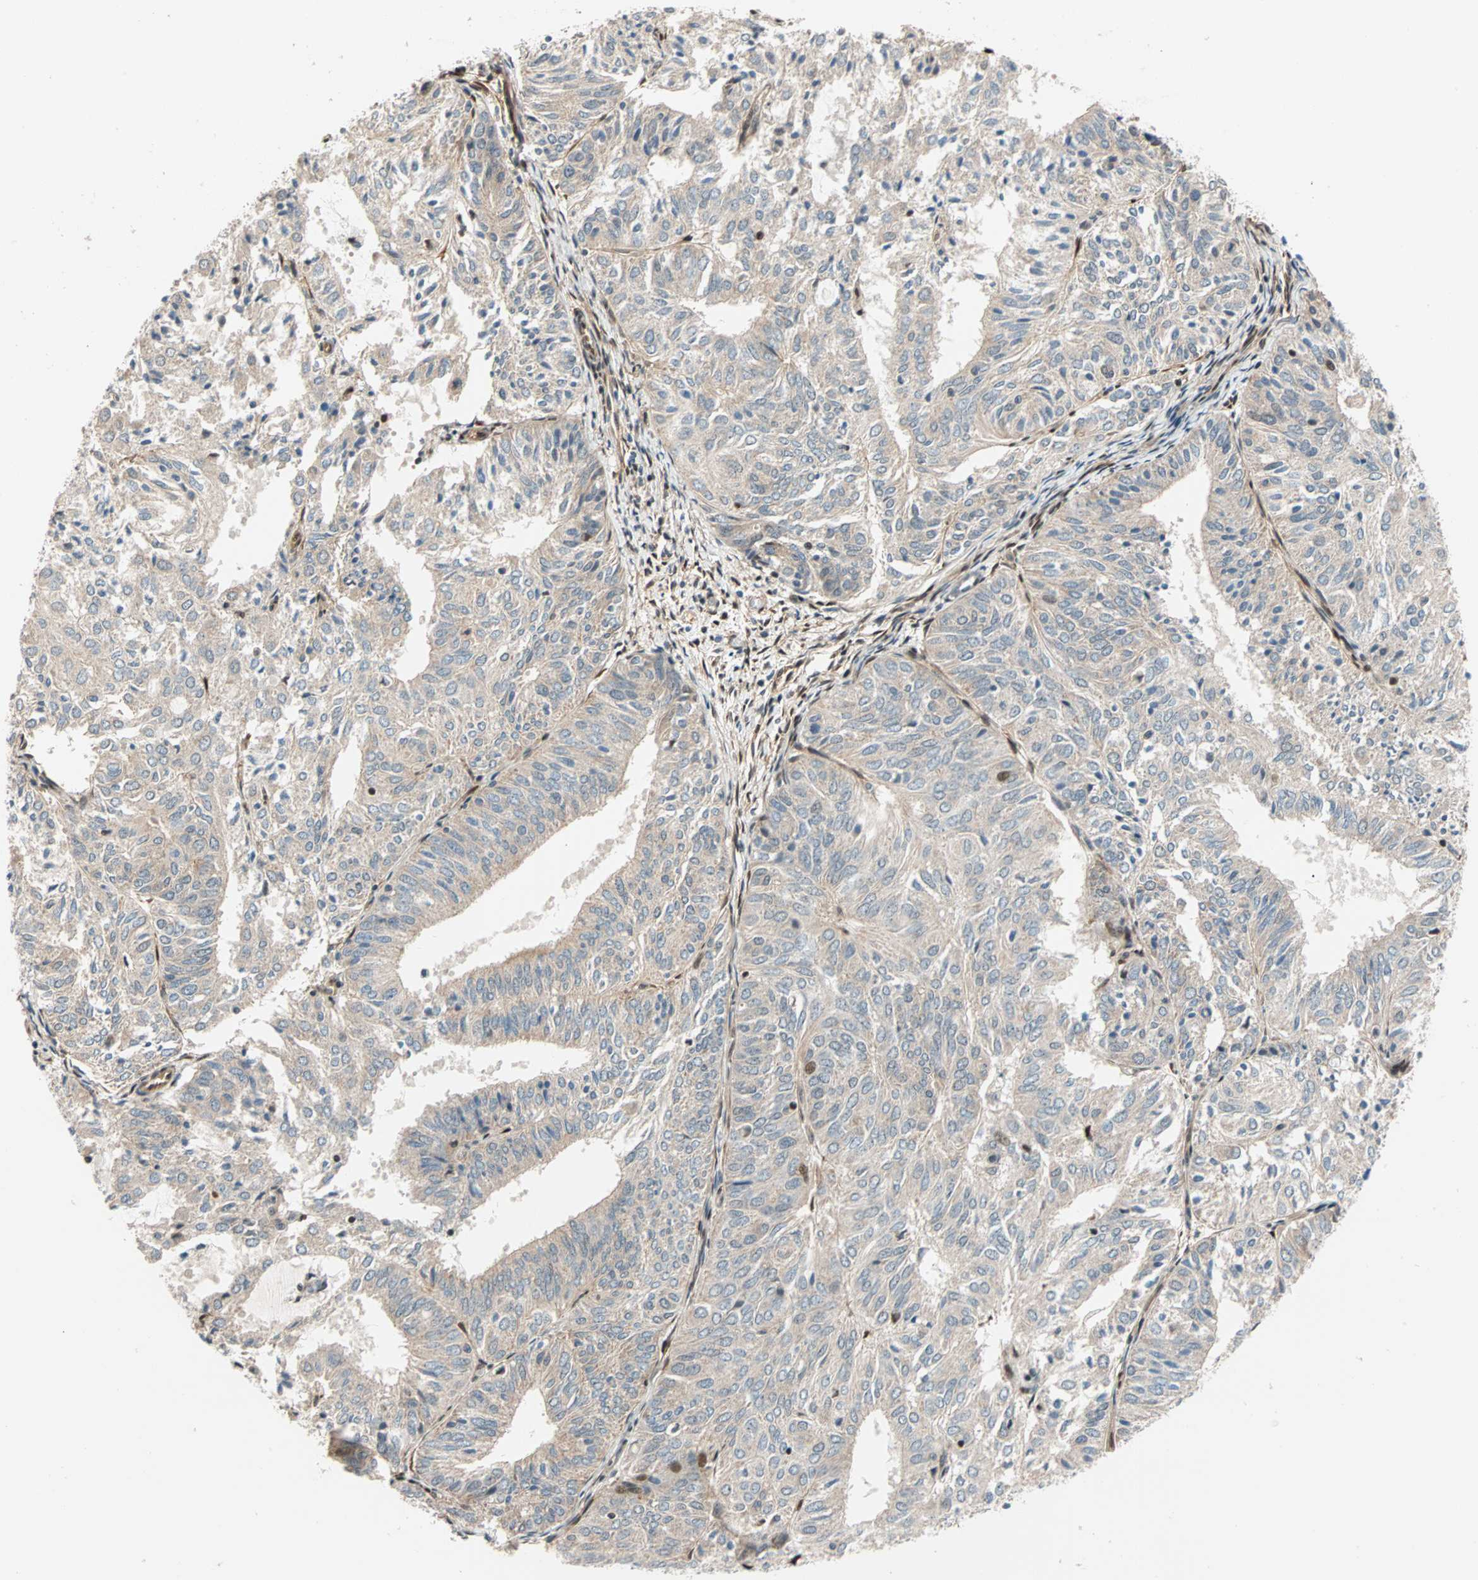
{"staining": {"intensity": "weak", "quantity": ">75%", "location": "cytoplasmic/membranous"}, "tissue": "endometrial cancer", "cell_type": "Tumor cells", "image_type": "cancer", "snomed": [{"axis": "morphology", "description": "Adenocarcinoma, NOS"}, {"axis": "topography", "description": "Uterus"}], "caption": "A micrograph showing weak cytoplasmic/membranous positivity in approximately >75% of tumor cells in endometrial adenocarcinoma, as visualized by brown immunohistochemical staining.", "gene": "HECW1", "patient": {"sex": "female", "age": 60}}